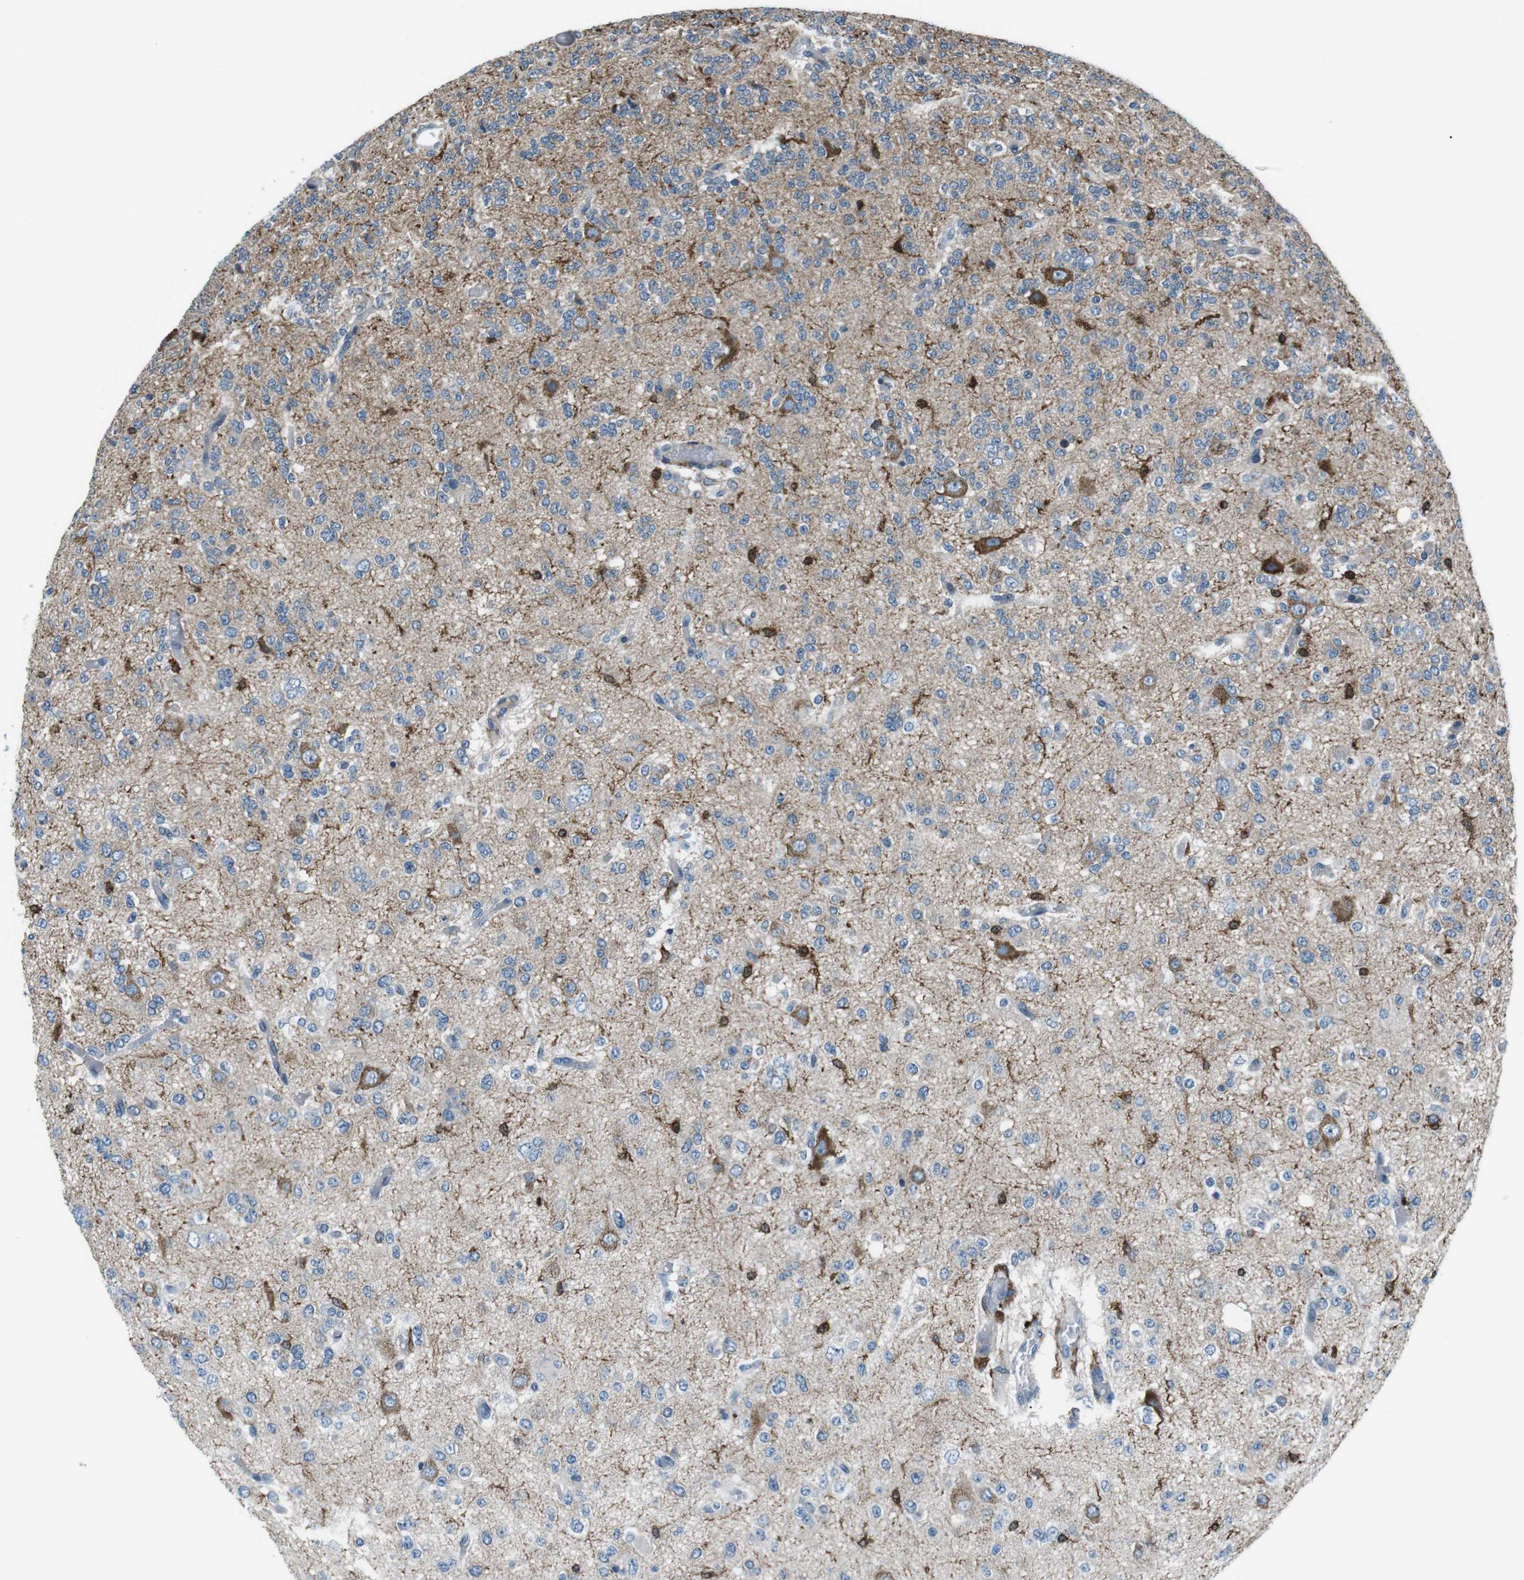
{"staining": {"intensity": "strong", "quantity": "<25%", "location": "cytoplasmic/membranous"}, "tissue": "glioma", "cell_type": "Tumor cells", "image_type": "cancer", "snomed": [{"axis": "morphology", "description": "Glioma, malignant, Low grade"}, {"axis": "topography", "description": "Brain"}], "caption": "Immunohistochemistry photomicrograph of neoplastic tissue: human malignant glioma (low-grade) stained using immunohistochemistry displays medium levels of strong protein expression localized specifically in the cytoplasmic/membranous of tumor cells, appearing as a cytoplasmic/membranous brown color.", "gene": "BLNK", "patient": {"sex": "male", "age": 38}}